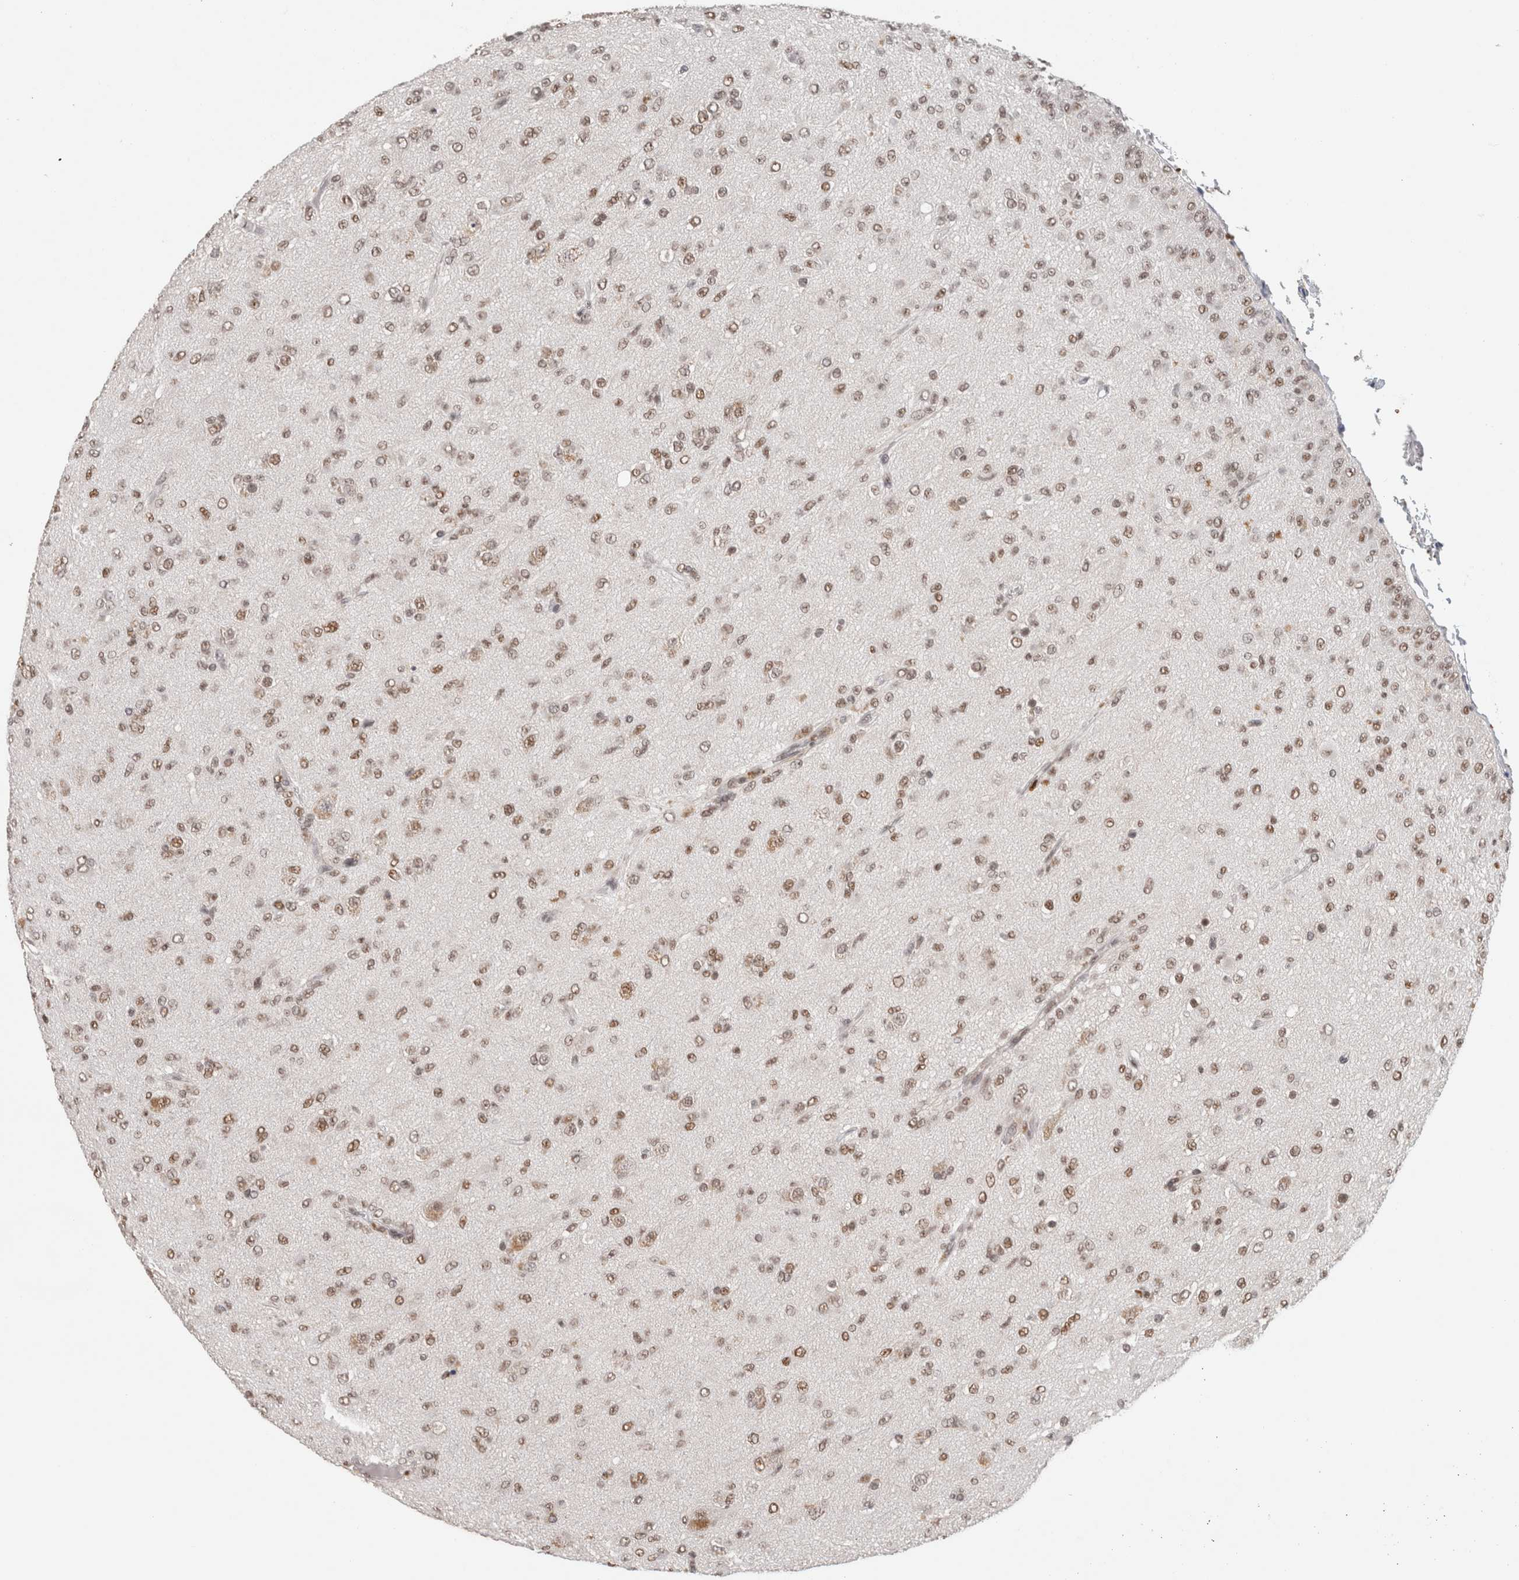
{"staining": {"intensity": "moderate", "quantity": ">75%", "location": "nuclear"}, "tissue": "glioma", "cell_type": "Tumor cells", "image_type": "cancer", "snomed": [{"axis": "morphology", "description": "Glioma, malignant, Low grade"}, {"axis": "topography", "description": "Brain"}], "caption": "The photomicrograph reveals immunohistochemical staining of low-grade glioma (malignant). There is moderate nuclear positivity is present in approximately >75% of tumor cells.", "gene": "ZNF830", "patient": {"sex": "male", "age": 65}}